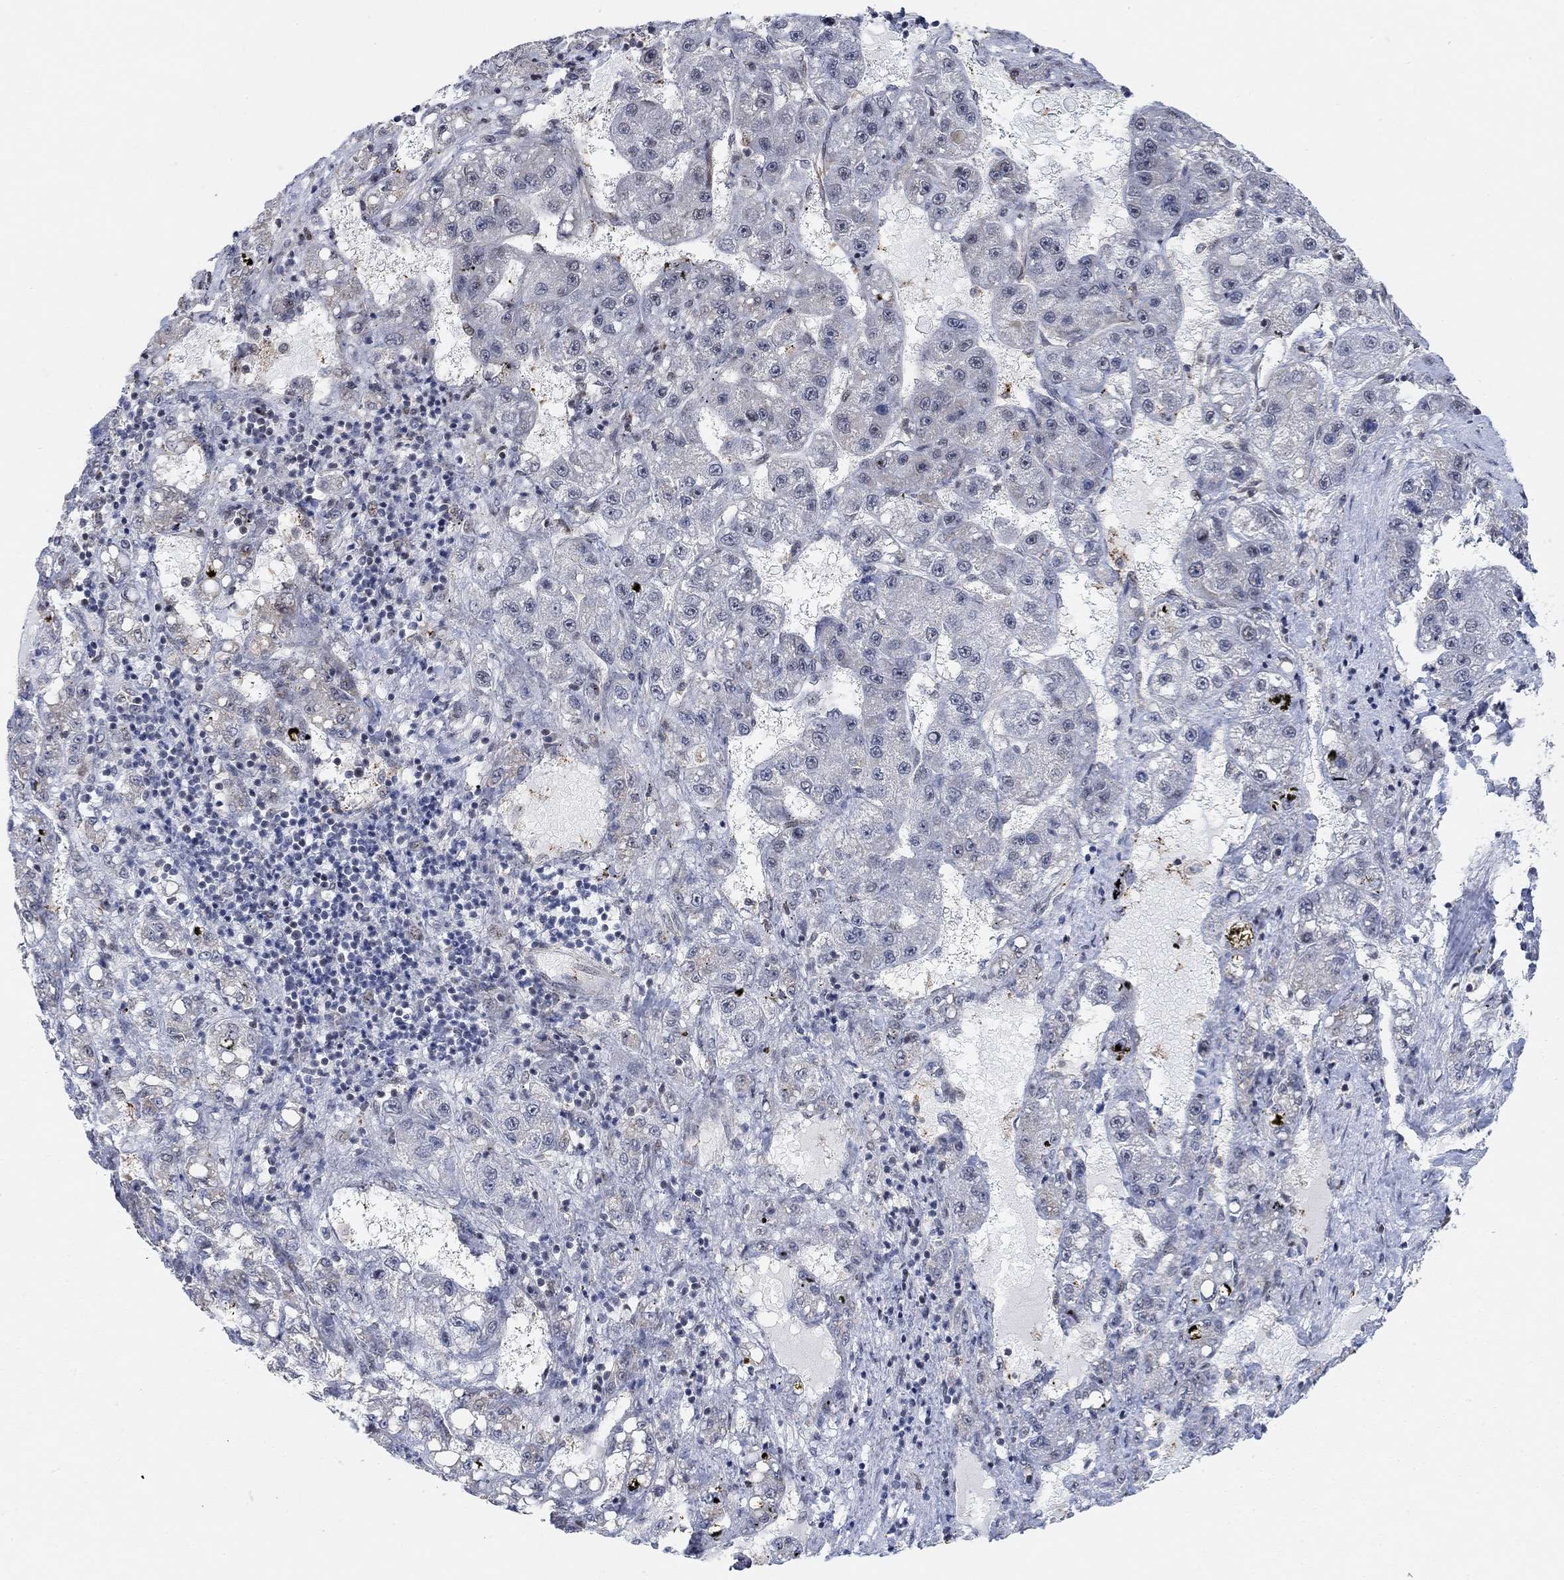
{"staining": {"intensity": "negative", "quantity": "none", "location": "none"}, "tissue": "liver cancer", "cell_type": "Tumor cells", "image_type": "cancer", "snomed": [{"axis": "morphology", "description": "Carcinoma, Hepatocellular, NOS"}, {"axis": "topography", "description": "Liver"}], "caption": "Photomicrograph shows no significant protein staining in tumor cells of hepatocellular carcinoma (liver).", "gene": "PWWP2B", "patient": {"sex": "female", "age": 65}}